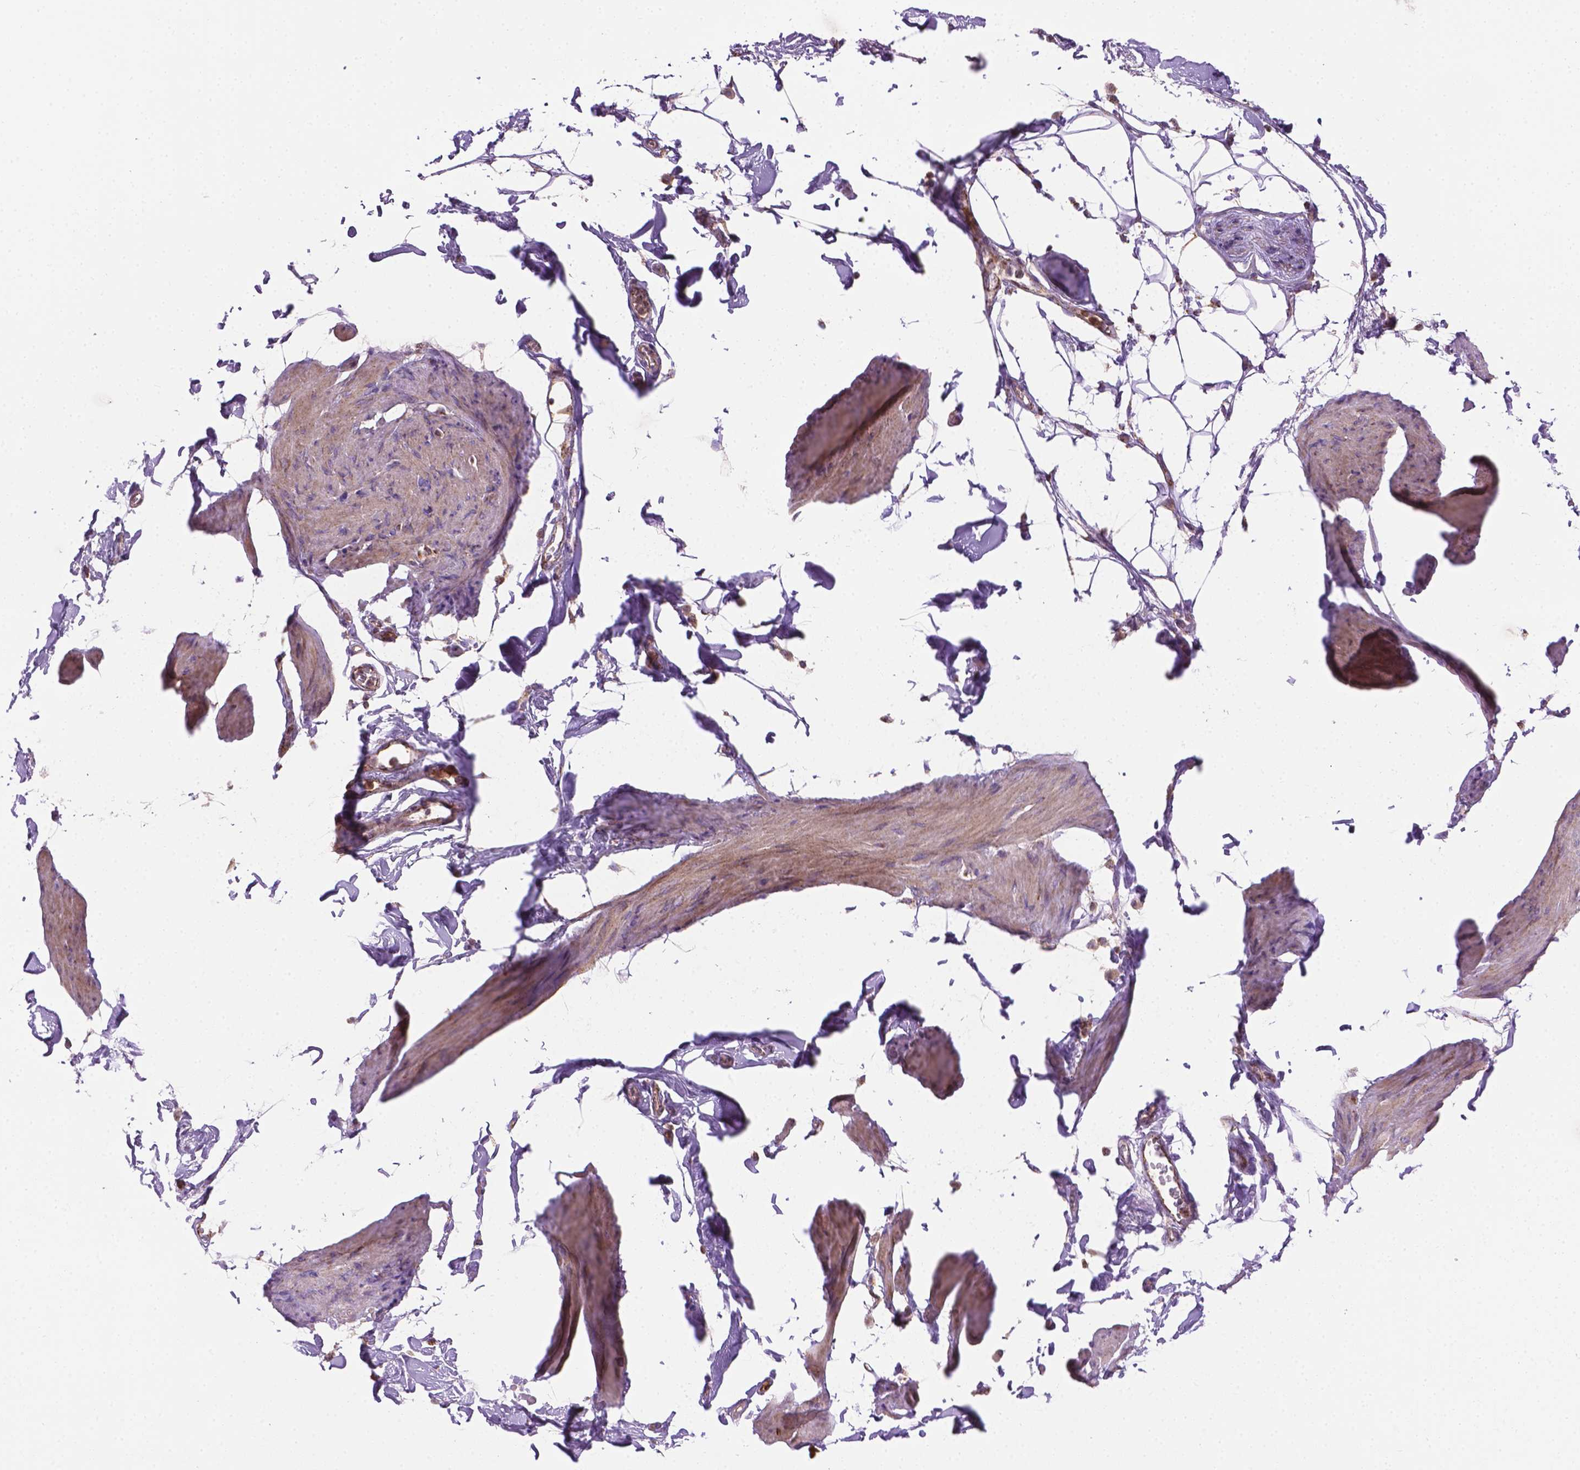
{"staining": {"intensity": "moderate", "quantity": "25%-75%", "location": "cytoplasmic/membranous"}, "tissue": "smooth muscle", "cell_type": "Smooth muscle cells", "image_type": "normal", "snomed": [{"axis": "morphology", "description": "Normal tissue, NOS"}, {"axis": "topography", "description": "Adipose tissue"}, {"axis": "topography", "description": "Smooth muscle"}, {"axis": "topography", "description": "Peripheral nerve tissue"}], "caption": "A brown stain shows moderate cytoplasmic/membranous expression of a protein in smooth muscle cells of unremarkable smooth muscle.", "gene": "PIBF1", "patient": {"sex": "male", "age": 83}}